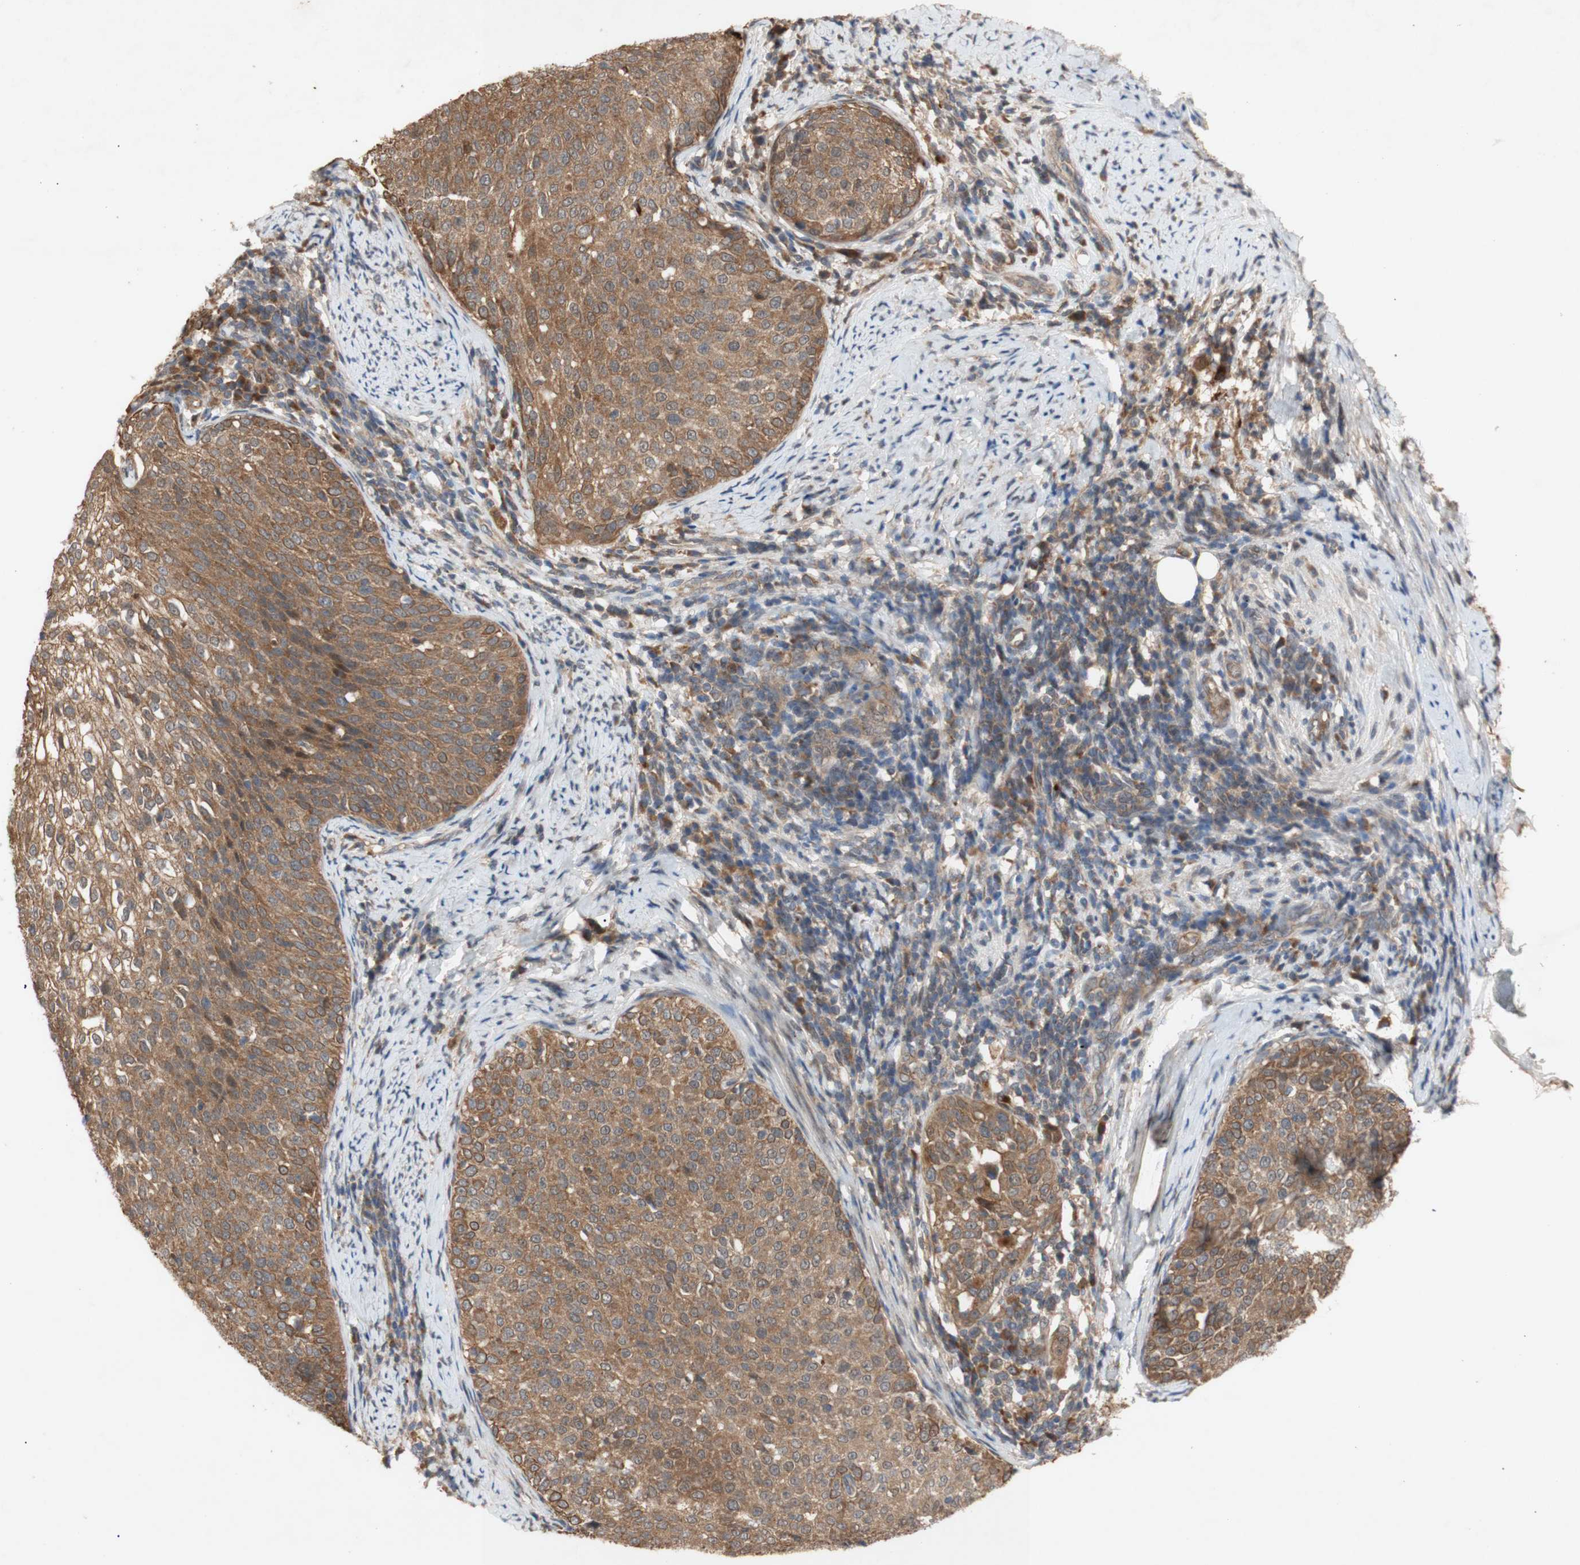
{"staining": {"intensity": "moderate", "quantity": ">75%", "location": "cytoplasmic/membranous"}, "tissue": "cervical cancer", "cell_type": "Tumor cells", "image_type": "cancer", "snomed": [{"axis": "morphology", "description": "Squamous cell carcinoma, NOS"}, {"axis": "topography", "description": "Cervix"}], "caption": "Immunohistochemical staining of cervical squamous cell carcinoma exhibits medium levels of moderate cytoplasmic/membranous protein positivity in about >75% of tumor cells.", "gene": "PKN1", "patient": {"sex": "female", "age": 51}}